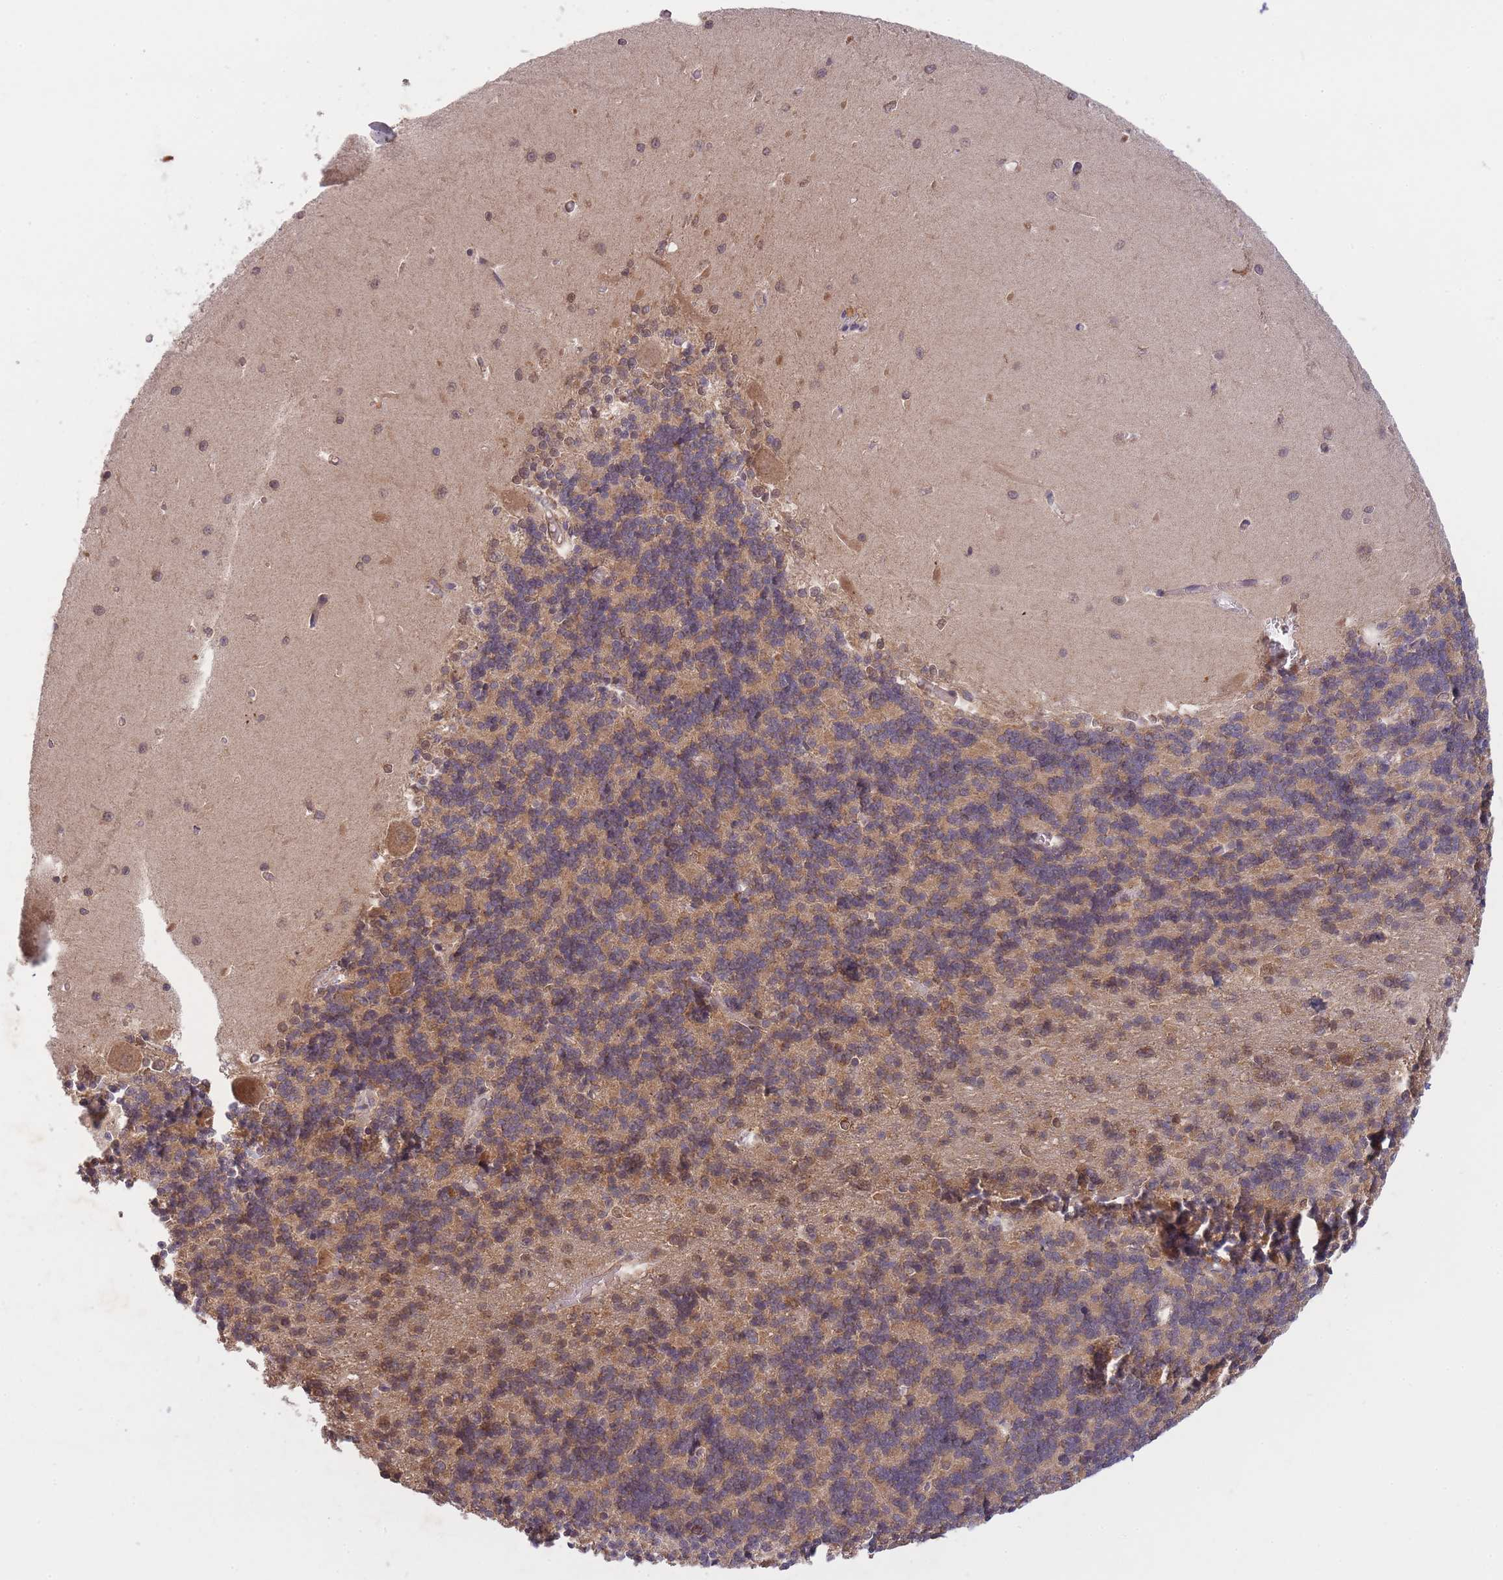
{"staining": {"intensity": "moderate", "quantity": "<25%", "location": "nuclear"}, "tissue": "cerebellum", "cell_type": "Cells in granular layer", "image_type": "normal", "snomed": [{"axis": "morphology", "description": "Normal tissue, NOS"}, {"axis": "topography", "description": "Cerebellum"}], "caption": "Immunohistochemical staining of normal cerebellum displays <25% levels of moderate nuclear protein positivity in about <25% of cells in granular layer.", "gene": "PIP4P1", "patient": {"sex": "male", "age": 37}}